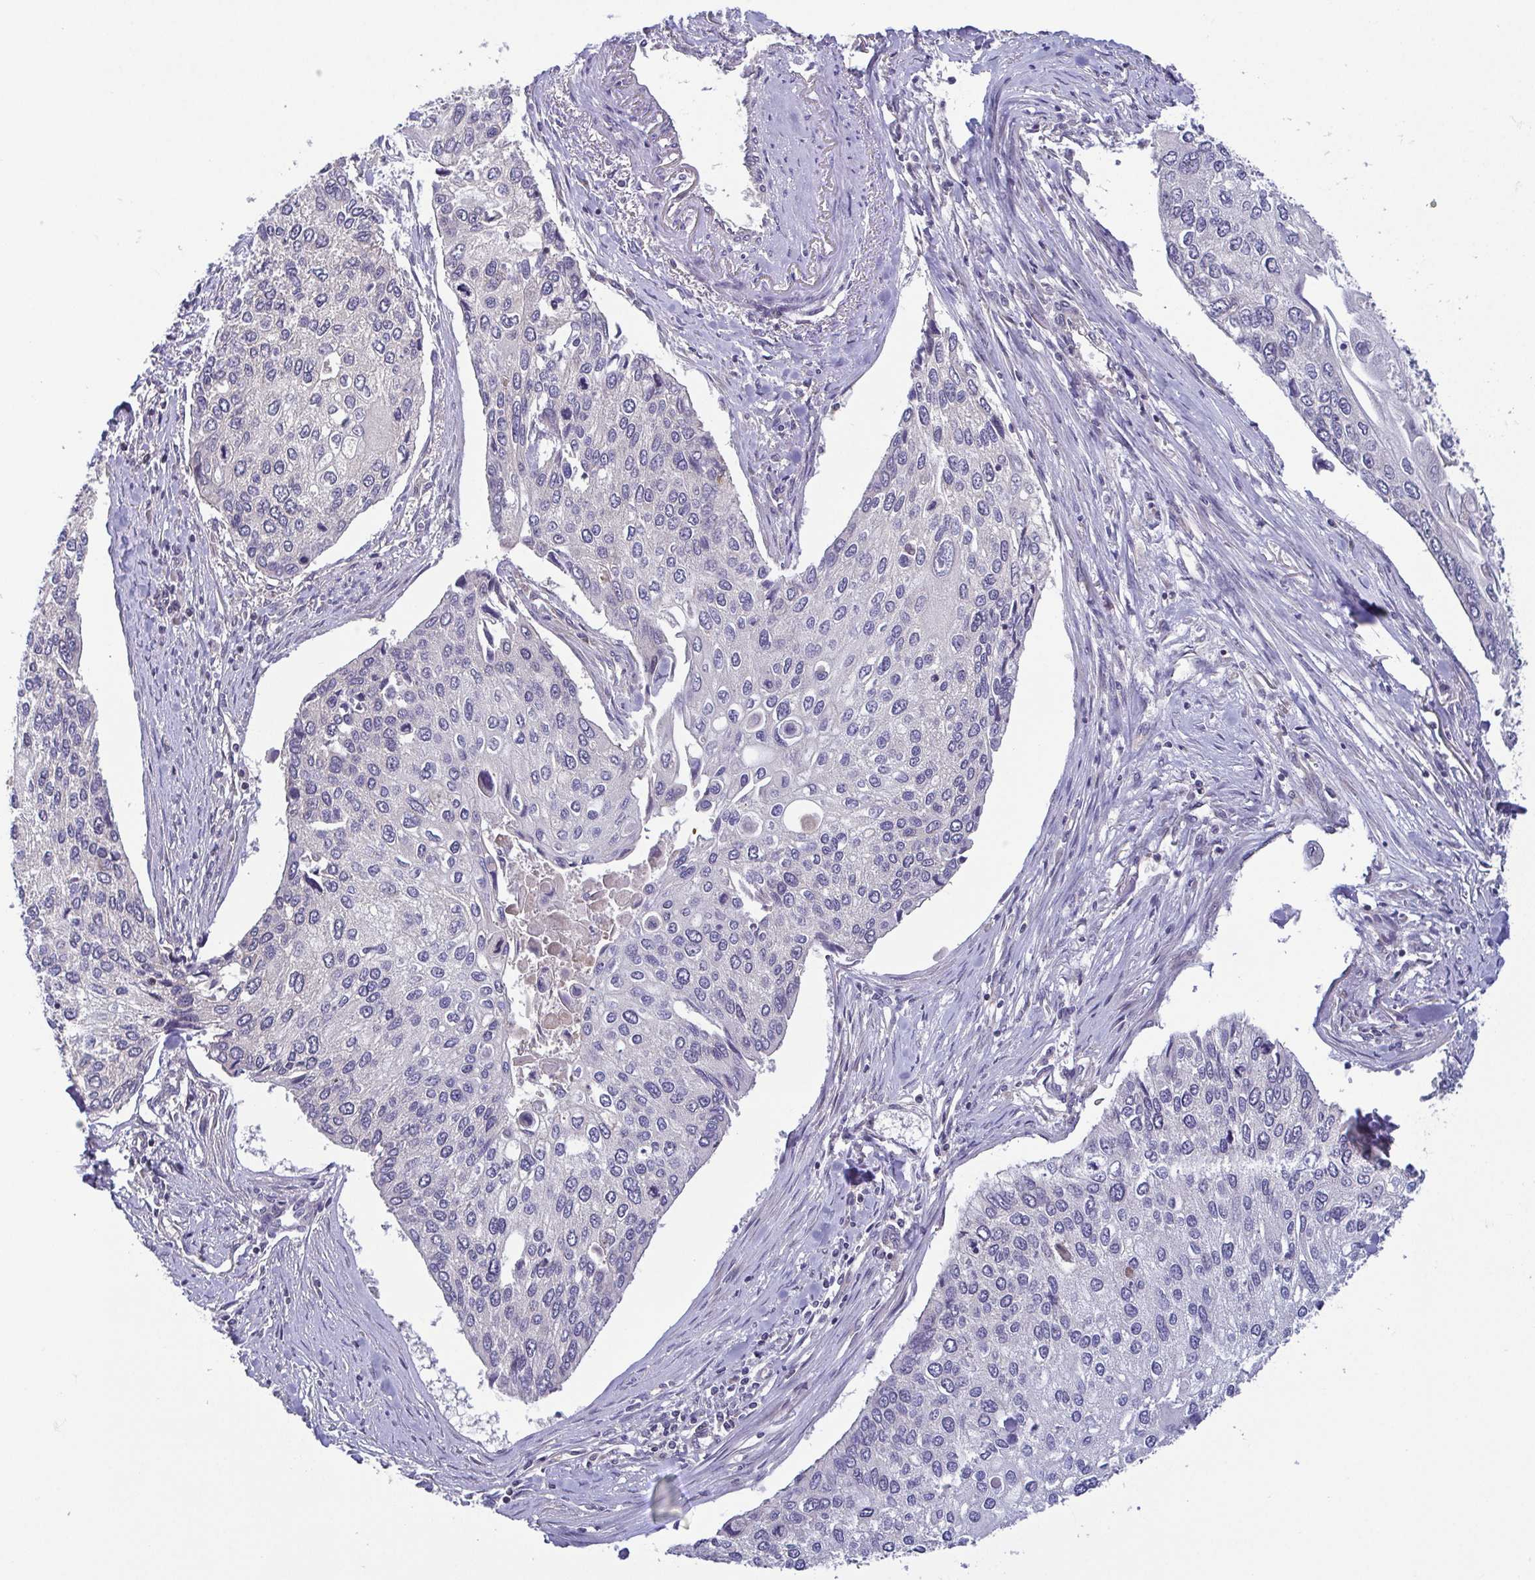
{"staining": {"intensity": "negative", "quantity": "none", "location": "none"}, "tissue": "lung cancer", "cell_type": "Tumor cells", "image_type": "cancer", "snomed": [{"axis": "morphology", "description": "Squamous cell carcinoma, NOS"}, {"axis": "morphology", "description": "Squamous cell carcinoma, metastatic, NOS"}, {"axis": "topography", "description": "Lung"}], "caption": "Lung metastatic squamous cell carcinoma stained for a protein using IHC displays no staining tumor cells.", "gene": "OSBPL7", "patient": {"sex": "male", "age": 63}}